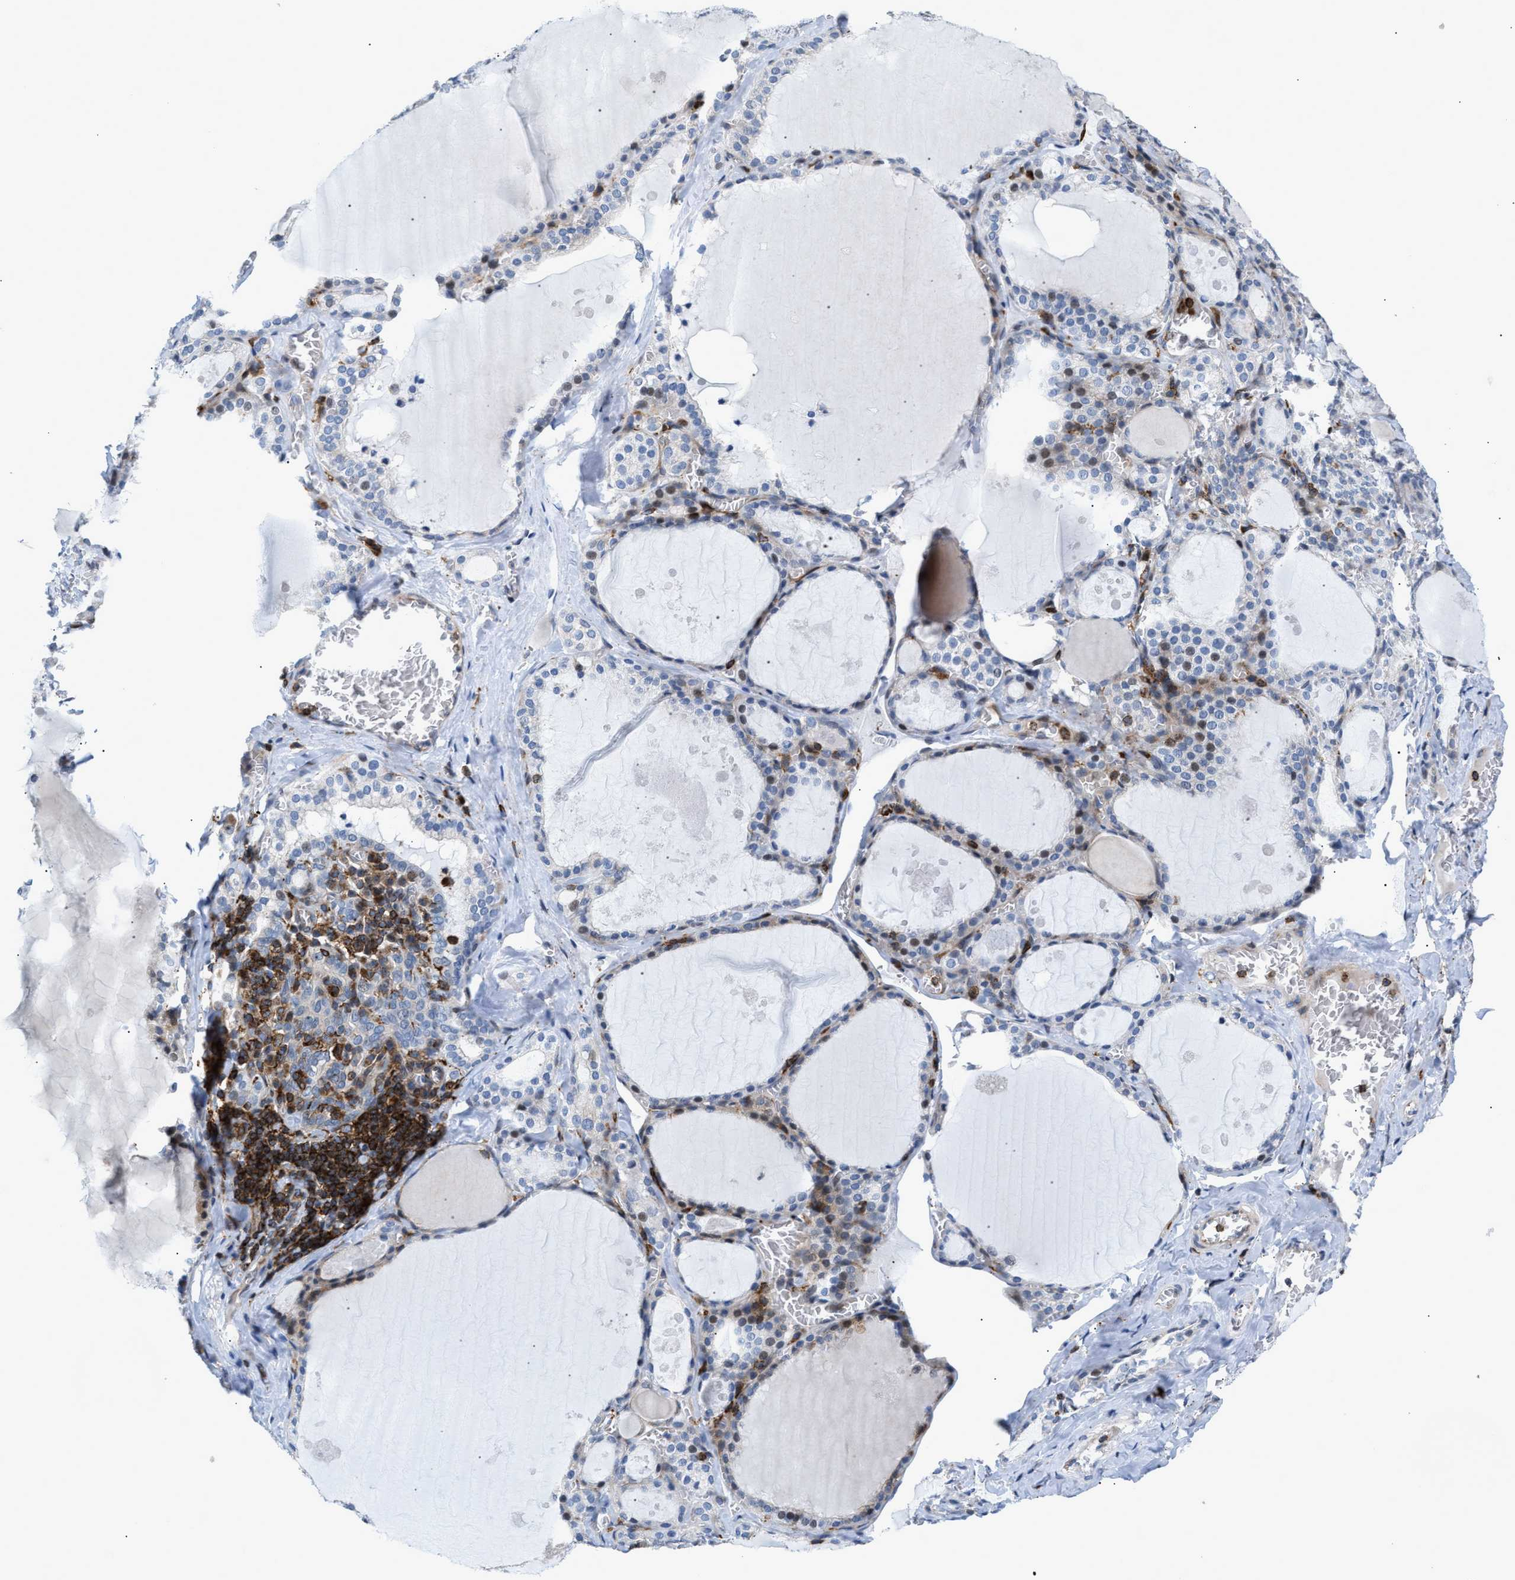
{"staining": {"intensity": "moderate", "quantity": "<25%", "location": "cytoplasmic/membranous"}, "tissue": "thyroid gland", "cell_type": "Glandular cells", "image_type": "normal", "snomed": [{"axis": "morphology", "description": "Normal tissue, NOS"}, {"axis": "topography", "description": "Thyroid gland"}], "caption": "Immunohistochemistry (IHC) staining of benign thyroid gland, which exhibits low levels of moderate cytoplasmic/membranous expression in approximately <25% of glandular cells indicating moderate cytoplasmic/membranous protein staining. The staining was performed using DAB (3,3'-diaminobenzidine) (brown) for protein detection and nuclei were counterstained in hematoxylin (blue).", "gene": "ATP9A", "patient": {"sex": "male", "age": 56}}